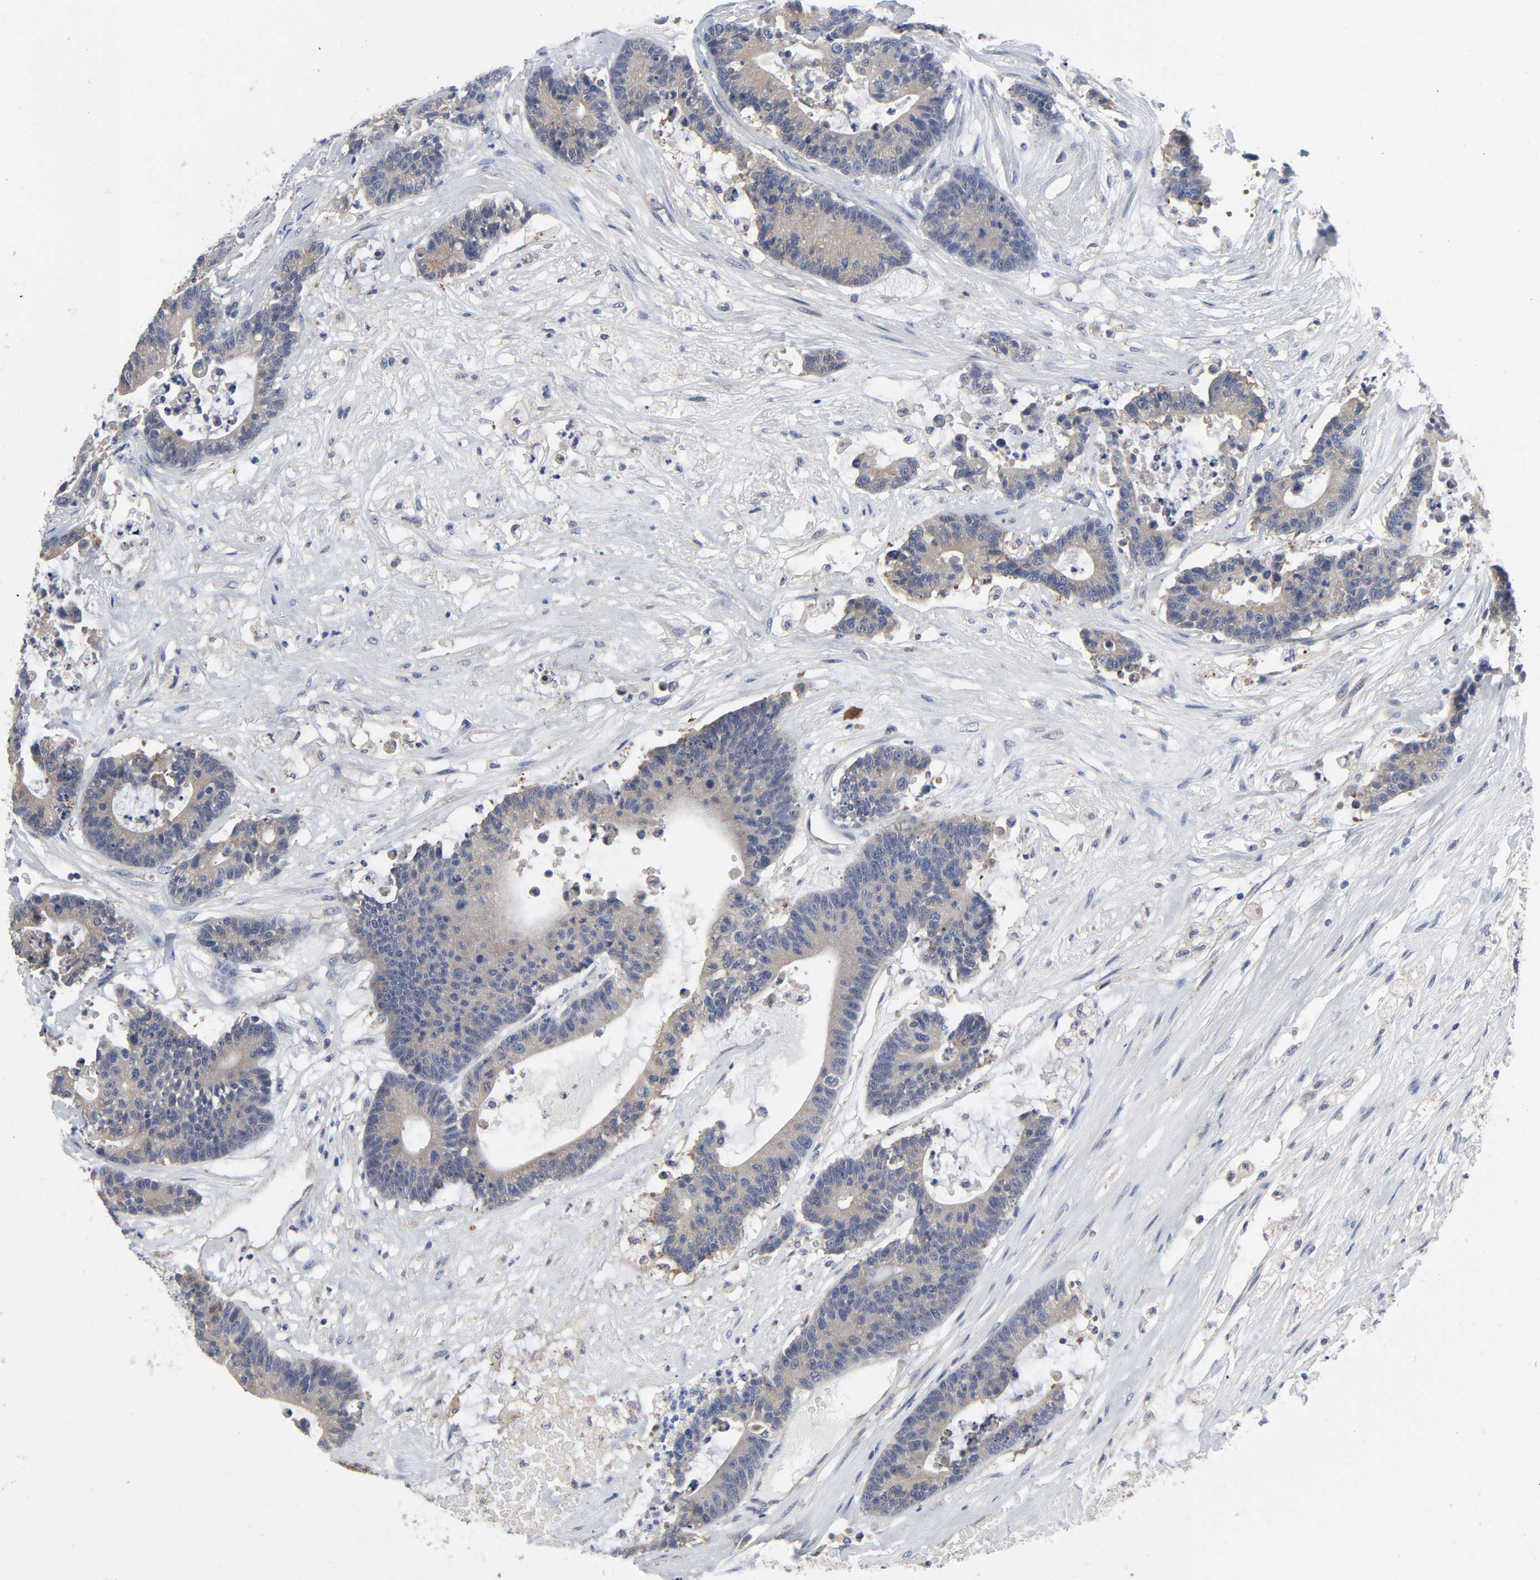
{"staining": {"intensity": "moderate", "quantity": ">75%", "location": "cytoplasmic/membranous"}, "tissue": "colorectal cancer", "cell_type": "Tumor cells", "image_type": "cancer", "snomed": [{"axis": "morphology", "description": "Adenocarcinoma, NOS"}, {"axis": "topography", "description": "Colon"}], "caption": "Immunohistochemistry (IHC) of adenocarcinoma (colorectal) displays medium levels of moderate cytoplasmic/membranous staining in approximately >75% of tumor cells. (brown staining indicates protein expression, while blue staining denotes nuclei).", "gene": "DYNLT3", "patient": {"sex": "female", "age": 84}}